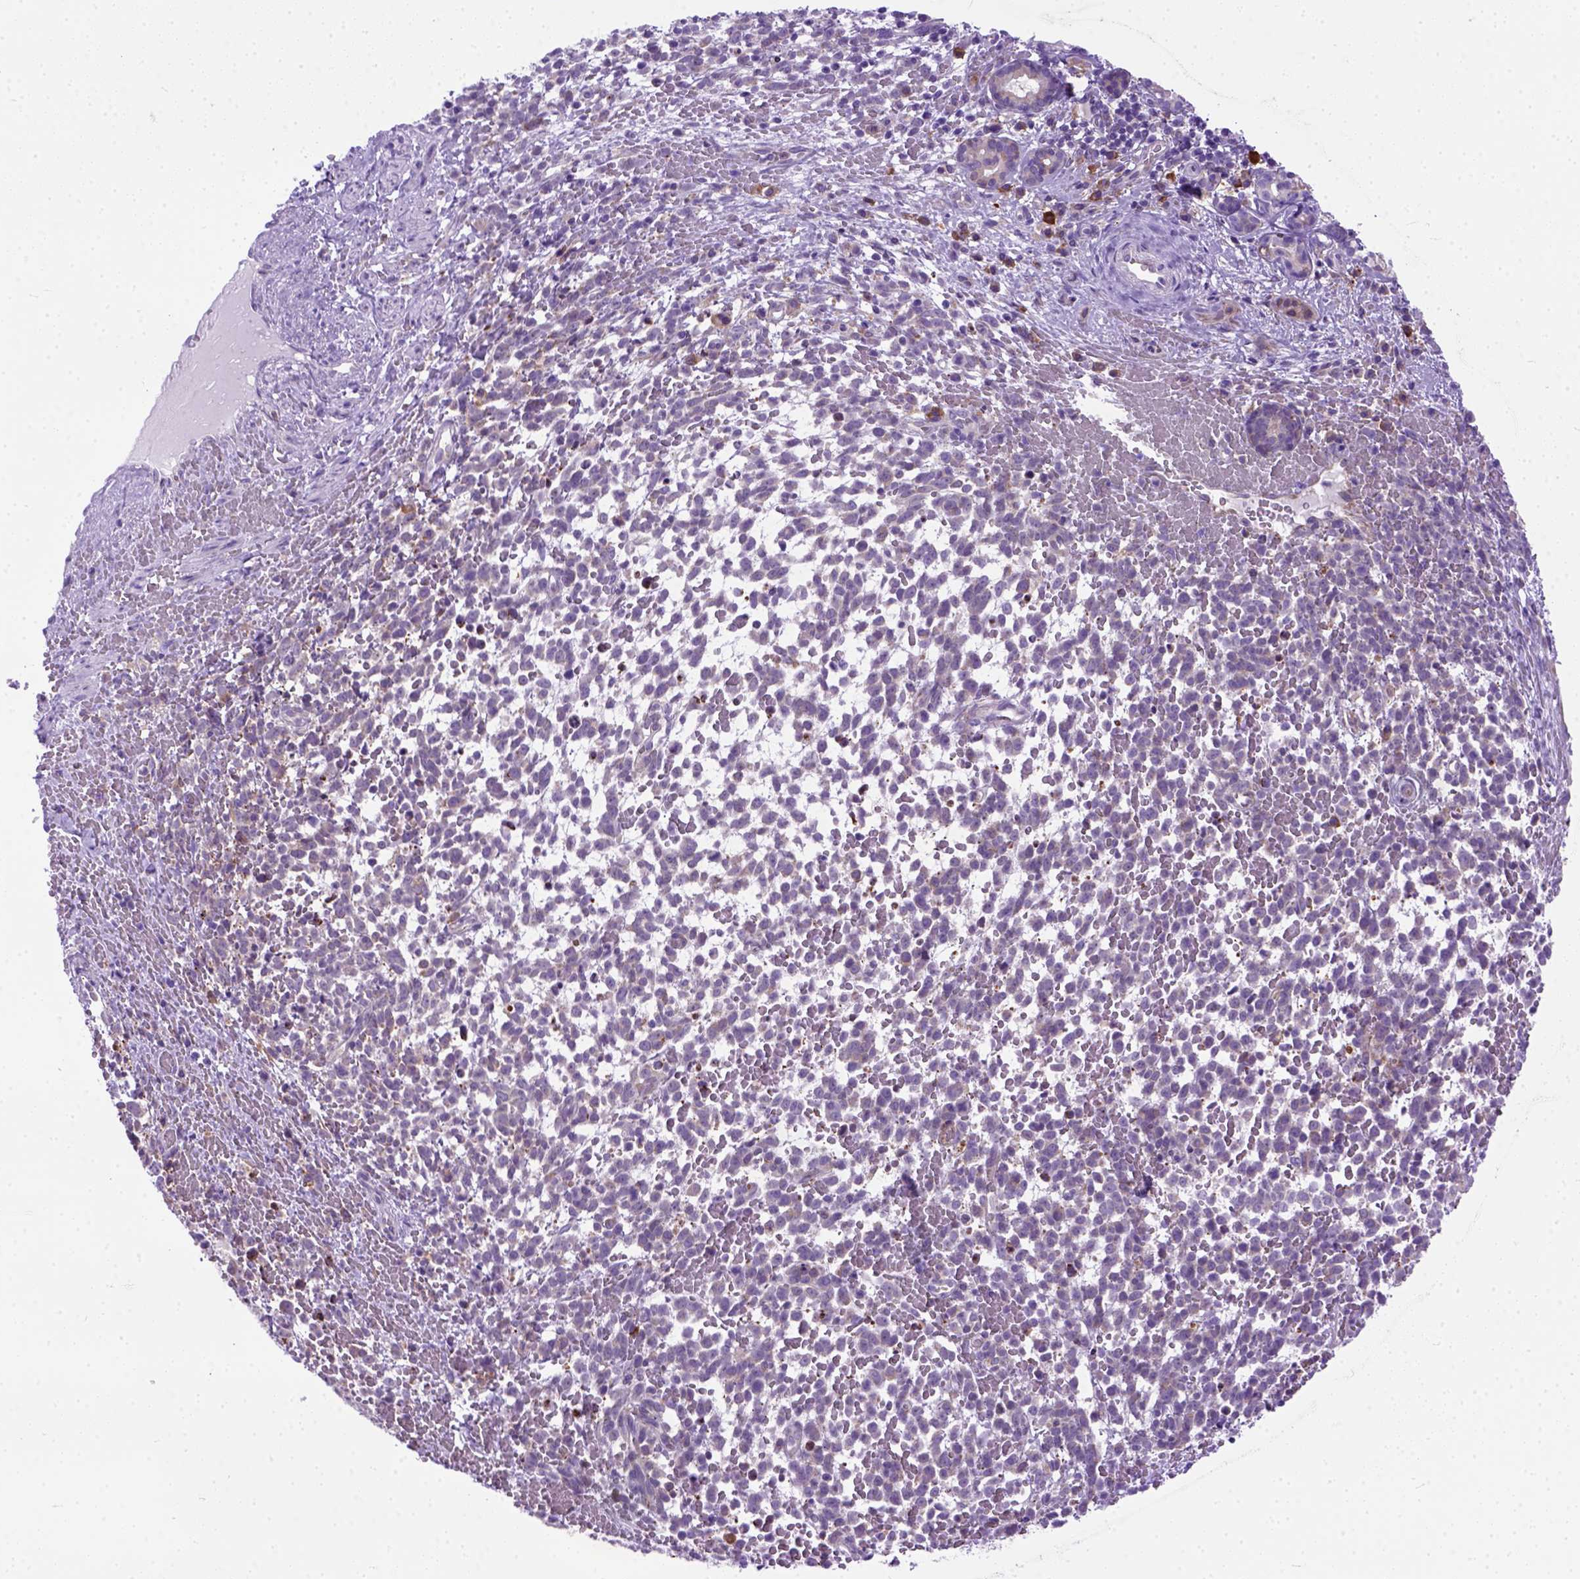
{"staining": {"intensity": "negative", "quantity": "none", "location": "none"}, "tissue": "melanoma", "cell_type": "Tumor cells", "image_type": "cancer", "snomed": [{"axis": "morphology", "description": "Malignant melanoma, NOS"}, {"axis": "topography", "description": "Skin"}], "caption": "Tumor cells show no significant protein staining in melanoma. (Brightfield microscopy of DAB immunohistochemistry at high magnification).", "gene": "PLK4", "patient": {"sex": "female", "age": 70}}